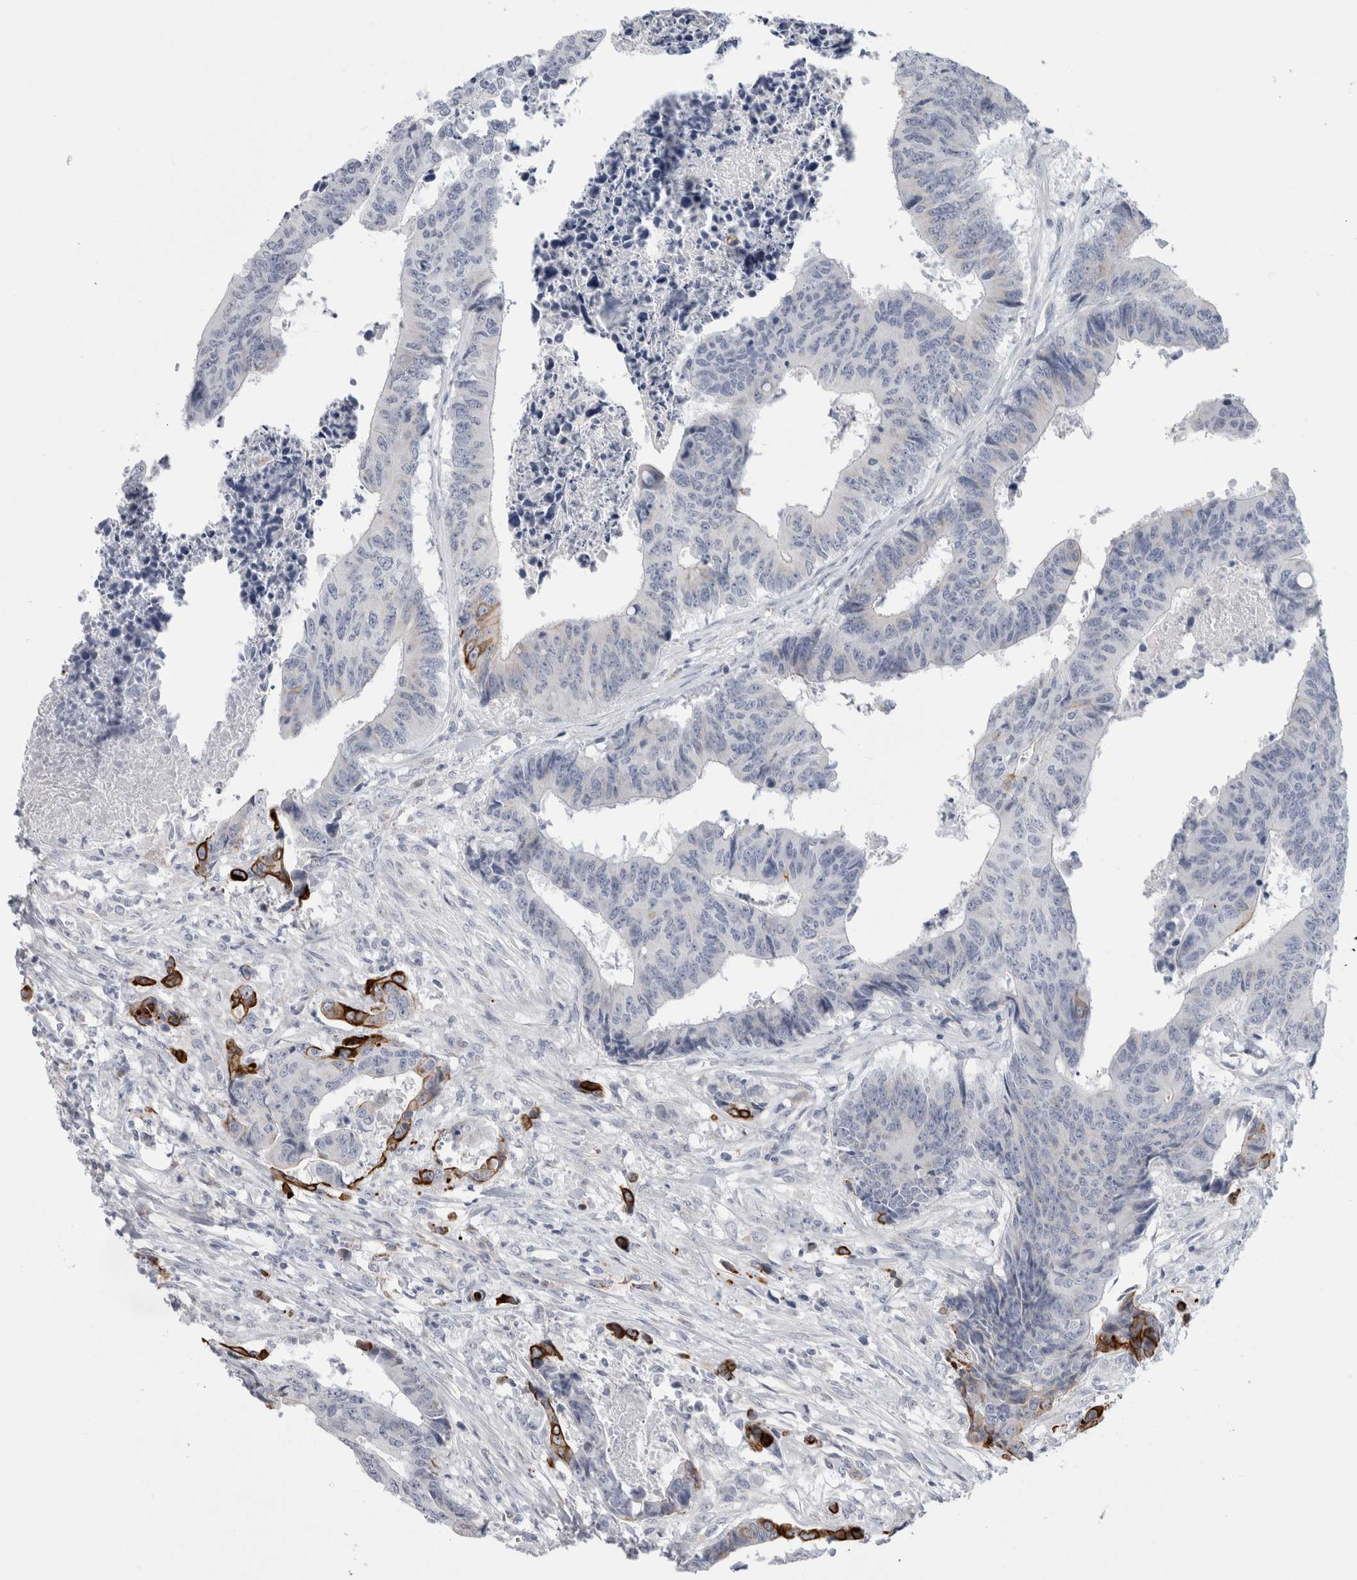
{"staining": {"intensity": "moderate", "quantity": "<25%", "location": "cytoplasmic/membranous"}, "tissue": "colorectal cancer", "cell_type": "Tumor cells", "image_type": "cancer", "snomed": [{"axis": "morphology", "description": "Adenocarcinoma, NOS"}, {"axis": "topography", "description": "Rectum"}], "caption": "Protein expression by IHC exhibits moderate cytoplasmic/membranous staining in approximately <25% of tumor cells in colorectal cancer (adenocarcinoma).", "gene": "GAA", "patient": {"sex": "male", "age": 84}}